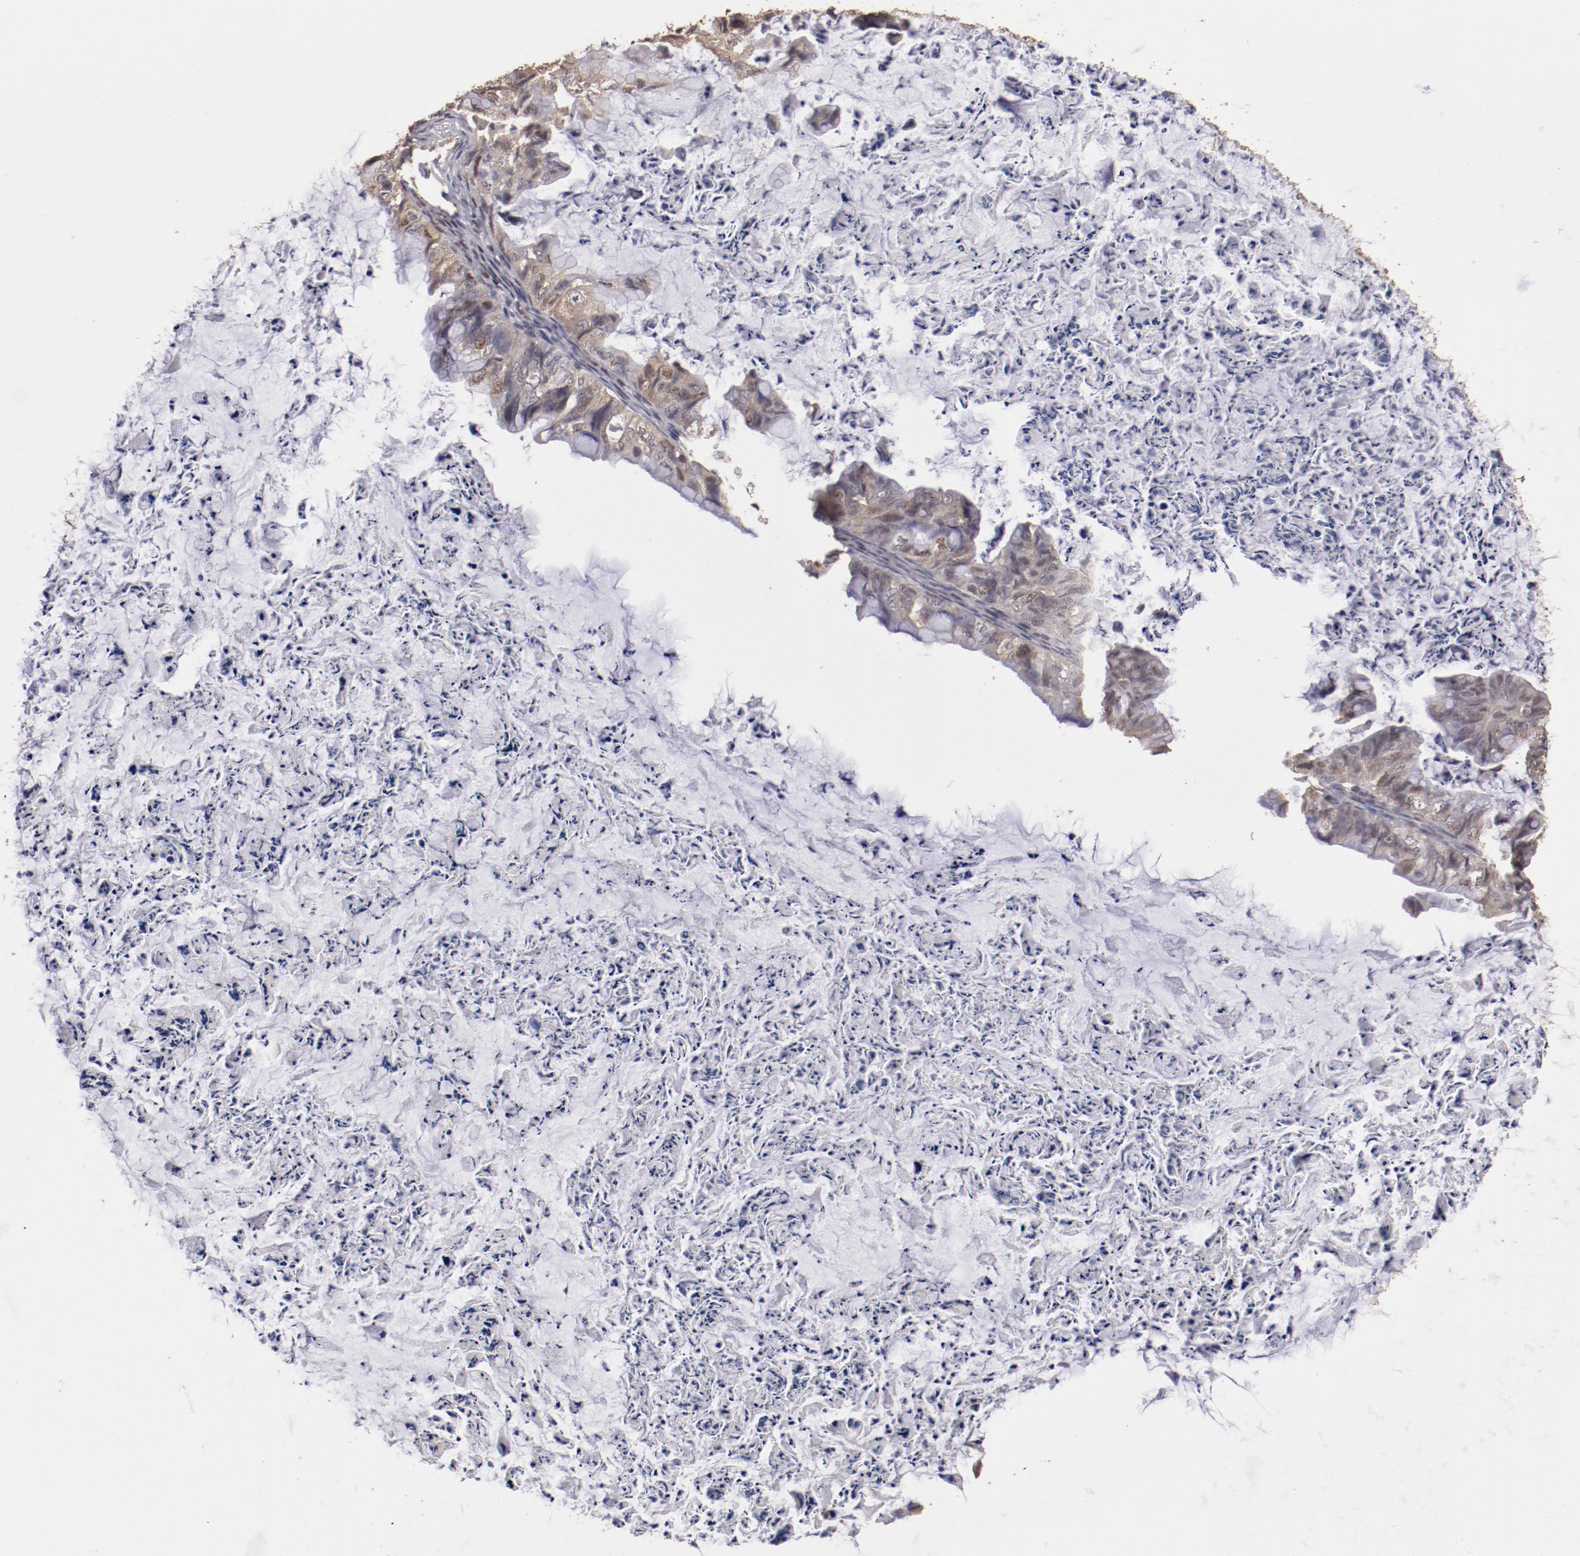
{"staining": {"intensity": "weak", "quantity": ">75%", "location": "cytoplasmic/membranous"}, "tissue": "ovarian cancer", "cell_type": "Tumor cells", "image_type": "cancer", "snomed": [{"axis": "morphology", "description": "Cystadenocarcinoma, mucinous, NOS"}, {"axis": "topography", "description": "Ovary"}], "caption": "A high-resolution micrograph shows IHC staining of ovarian mucinous cystadenocarcinoma, which demonstrates weak cytoplasmic/membranous expression in about >75% of tumor cells. The staining was performed using DAB (3,3'-diaminobenzidine), with brown indicating positive protein expression. Nuclei are stained blue with hematoxylin.", "gene": "FAT1", "patient": {"sex": "female", "age": 36}}